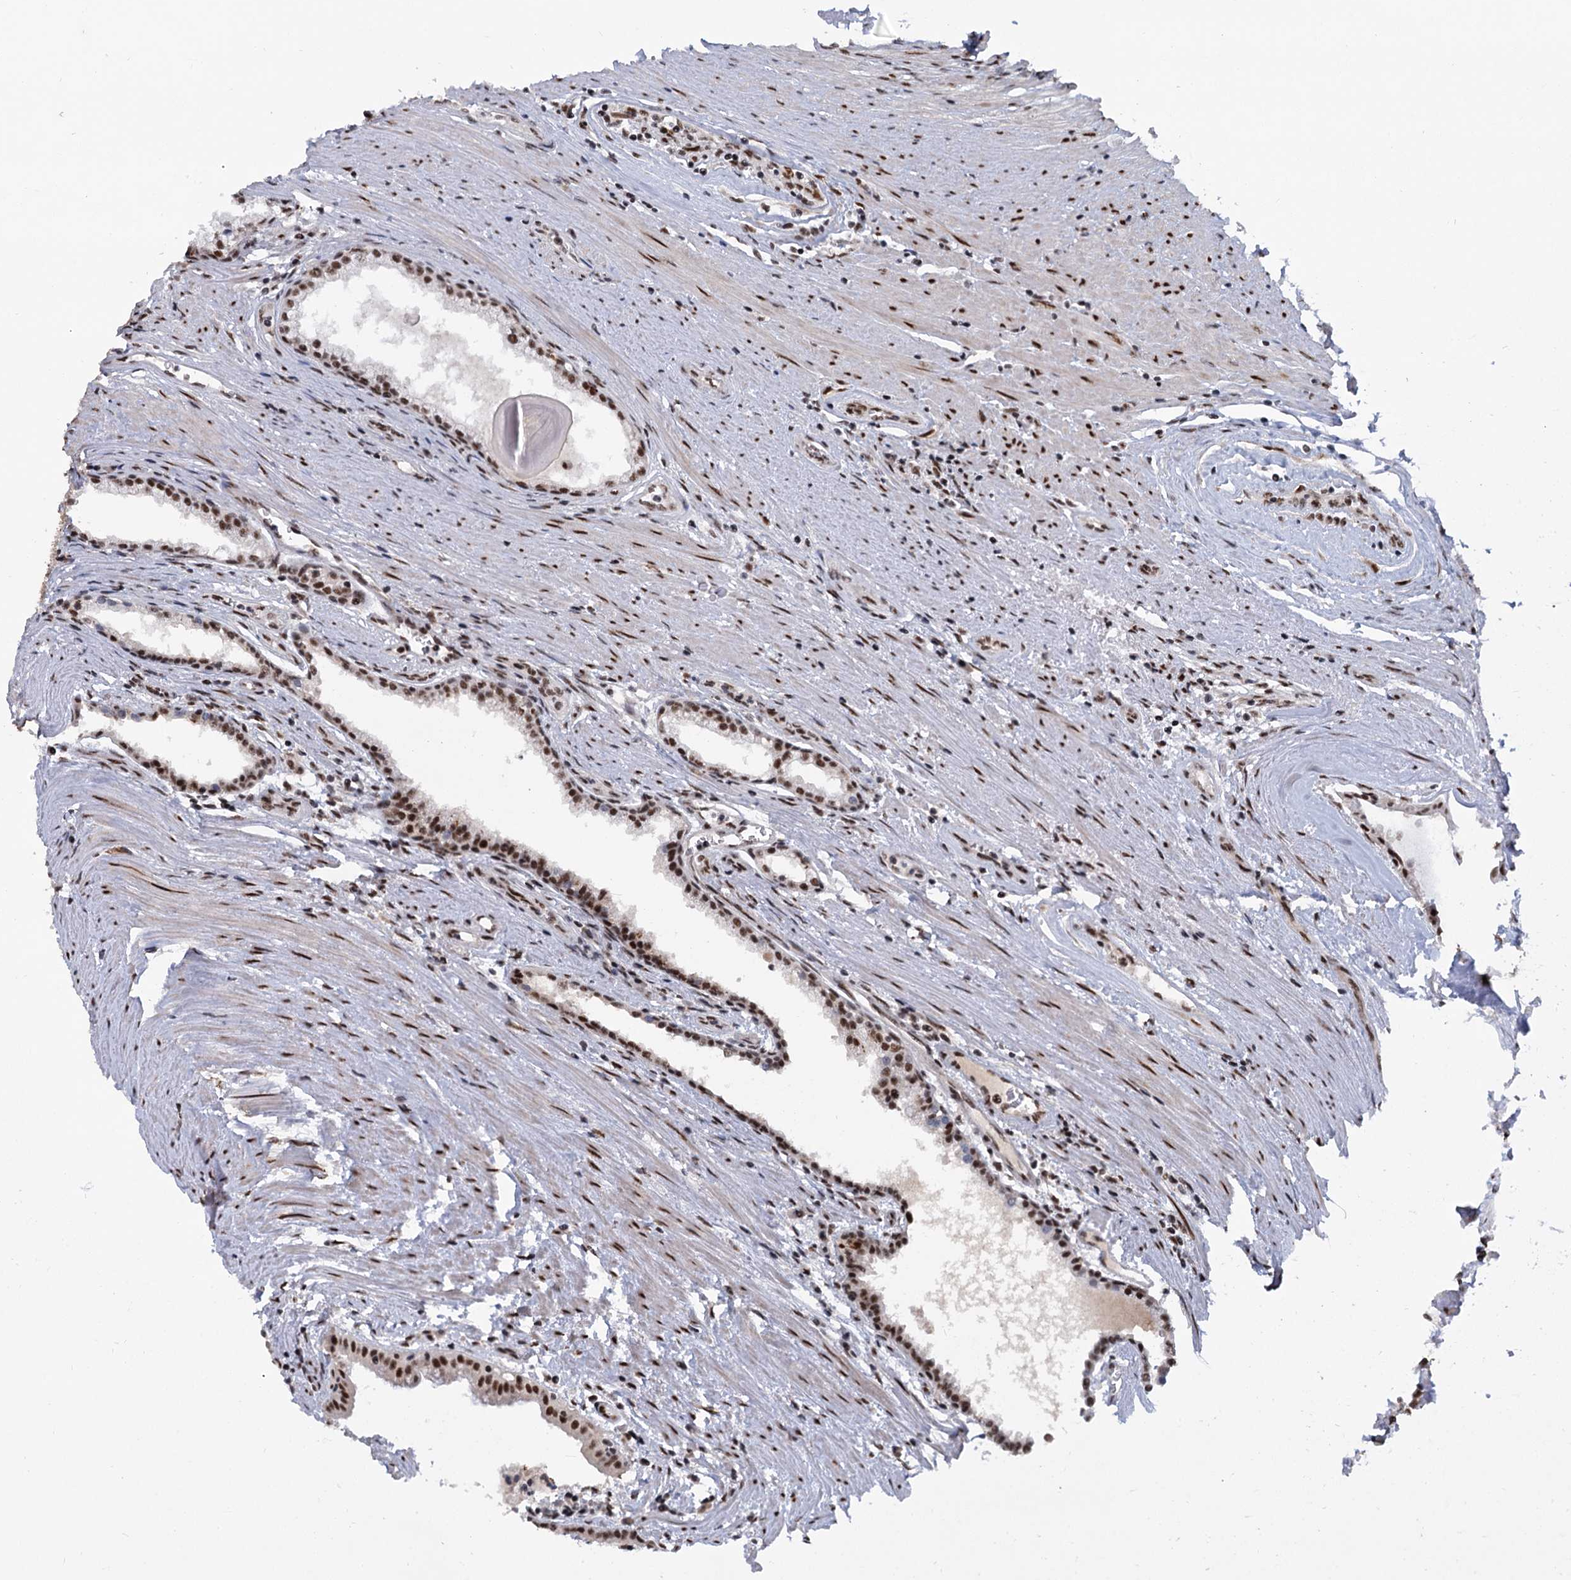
{"staining": {"intensity": "moderate", "quantity": "25%-75%", "location": "nuclear"}, "tissue": "prostate cancer", "cell_type": "Tumor cells", "image_type": "cancer", "snomed": [{"axis": "morphology", "description": "Adenocarcinoma, High grade"}, {"axis": "topography", "description": "Prostate"}], "caption": "Moderate nuclear protein positivity is seen in about 25%-75% of tumor cells in high-grade adenocarcinoma (prostate).", "gene": "WBP4", "patient": {"sex": "male", "age": 68}}